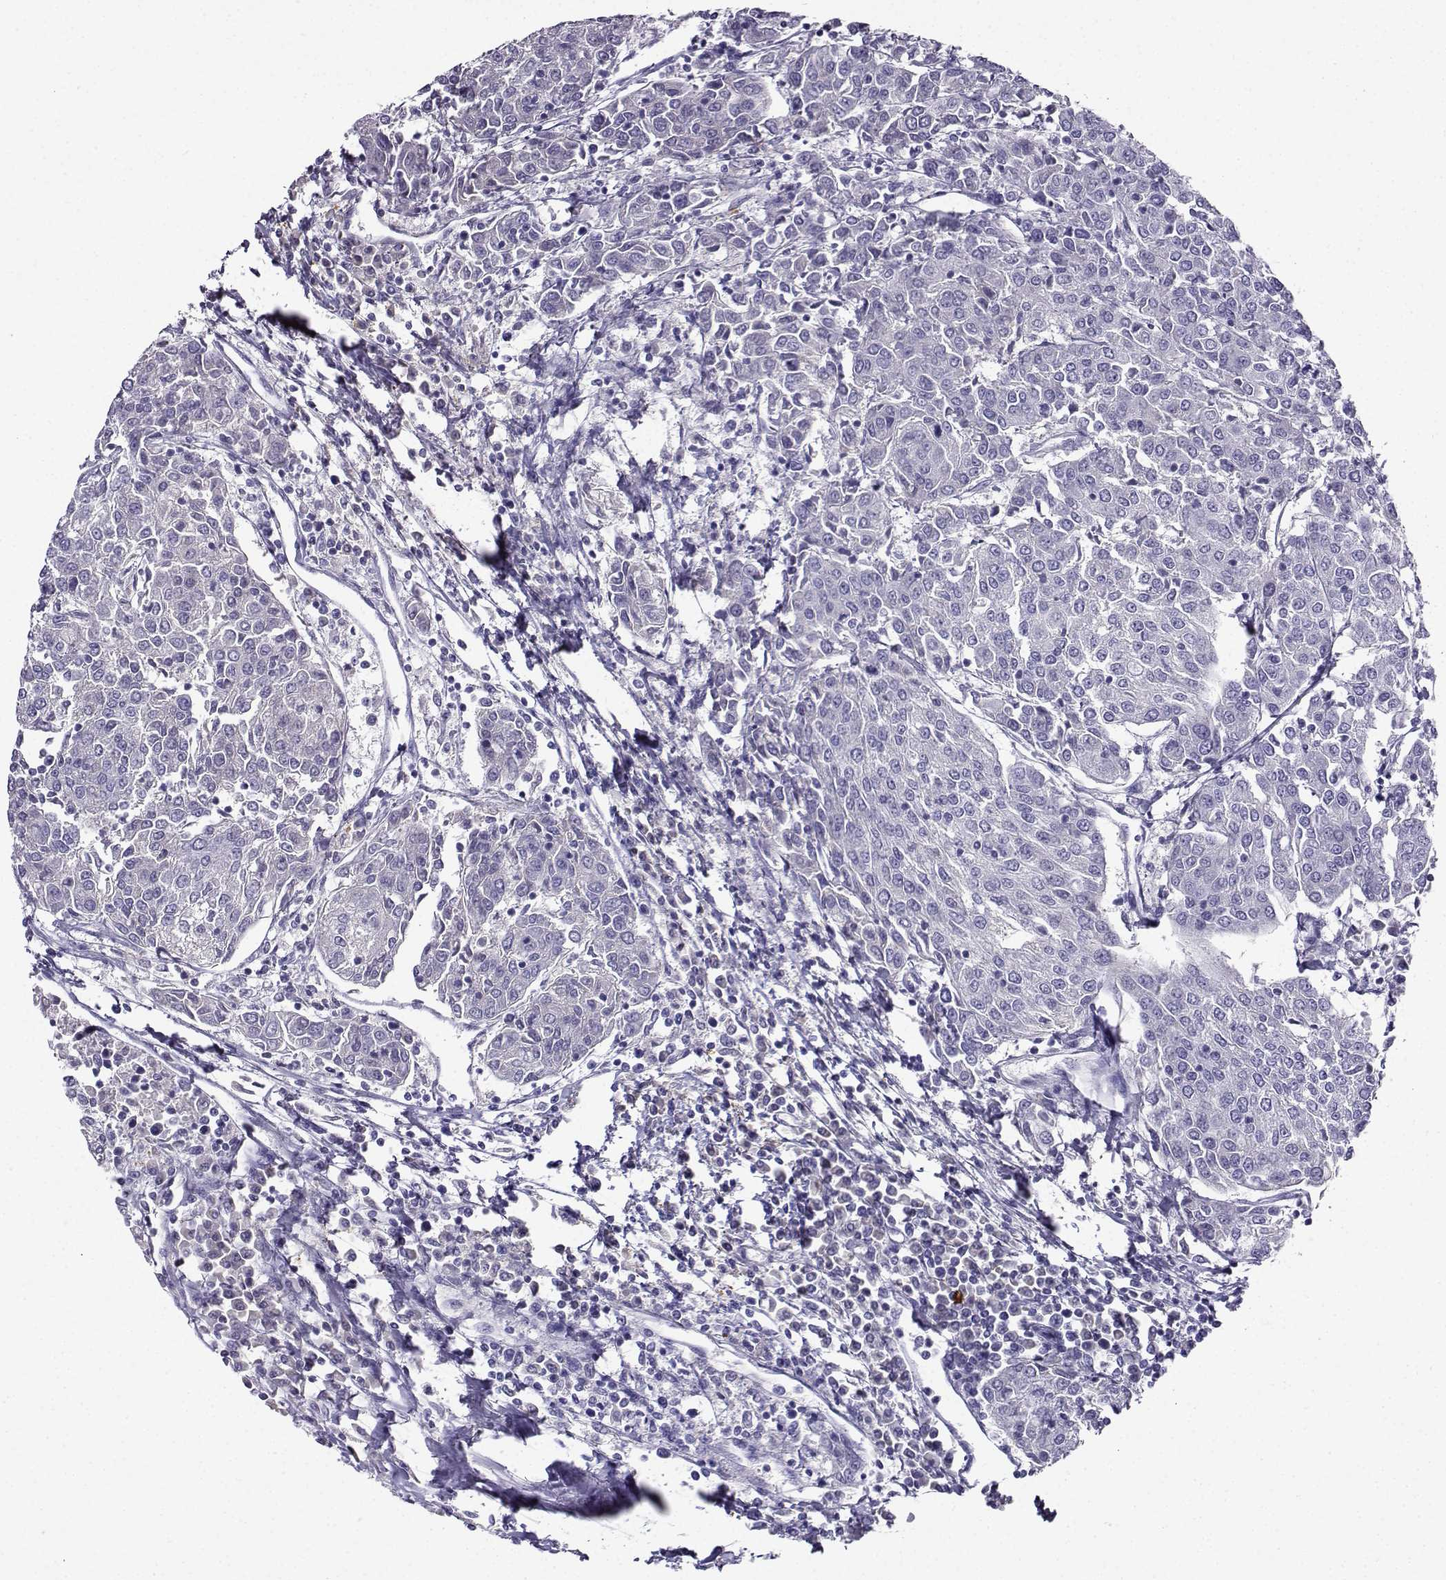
{"staining": {"intensity": "negative", "quantity": "none", "location": "none"}, "tissue": "urothelial cancer", "cell_type": "Tumor cells", "image_type": "cancer", "snomed": [{"axis": "morphology", "description": "Urothelial carcinoma, High grade"}, {"axis": "topography", "description": "Urinary bladder"}], "caption": "Immunohistochemical staining of human high-grade urothelial carcinoma demonstrates no significant staining in tumor cells.", "gene": "LINGO1", "patient": {"sex": "female", "age": 85}}